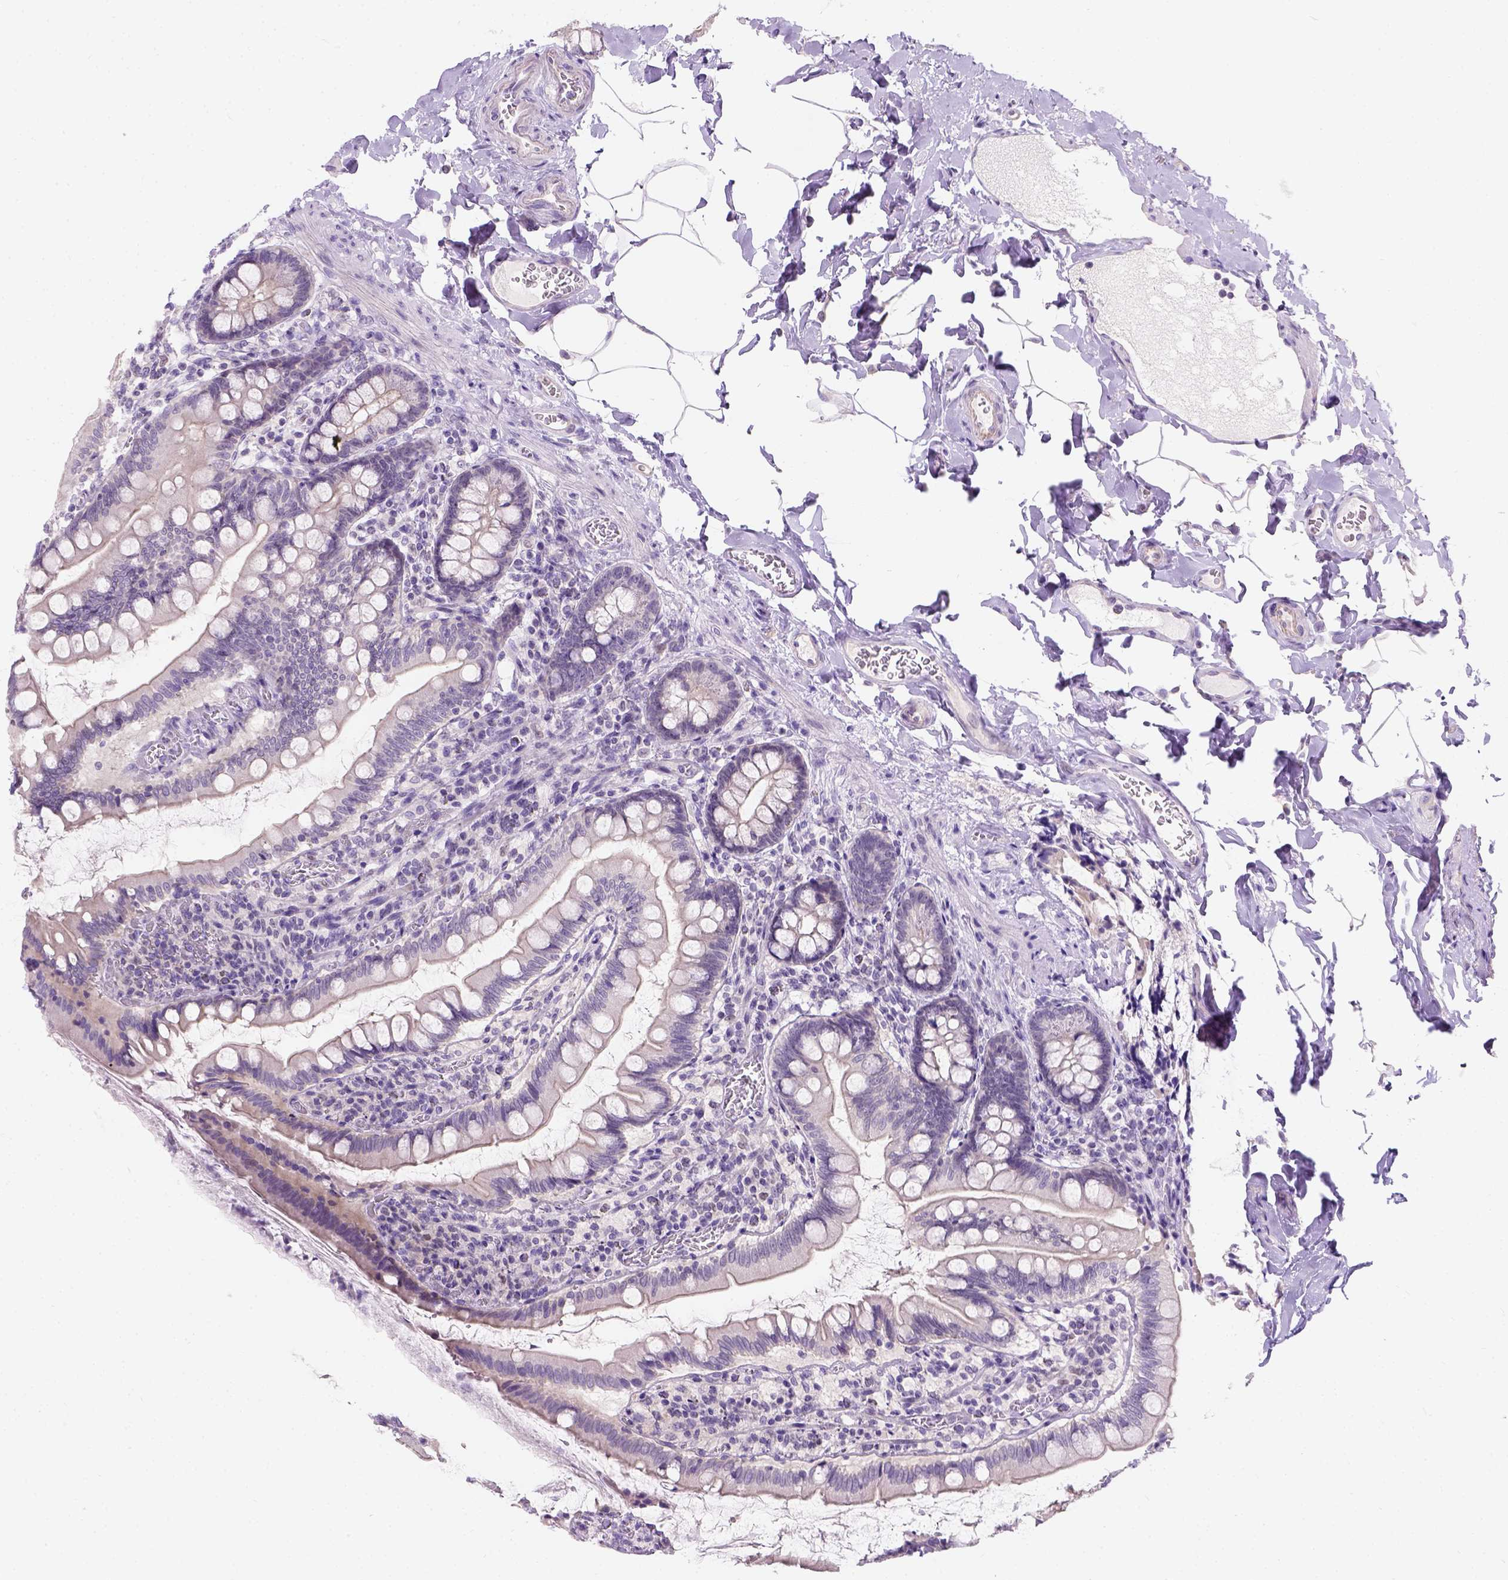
{"staining": {"intensity": "negative", "quantity": "none", "location": "none"}, "tissue": "small intestine", "cell_type": "Glandular cells", "image_type": "normal", "snomed": [{"axis": "morphology", "description": "Normal tissue, NOS"}, {"axis": "topography", "description": "Small intestine"}], "caption": "High power microscopy histopathology image of an immunohistochemistry histopathology image of unremarkable small intestine, revealing no significant expression in glandular cells.", "gene": "C20orf144", "patient": {"sex": "female", "age": 56}}